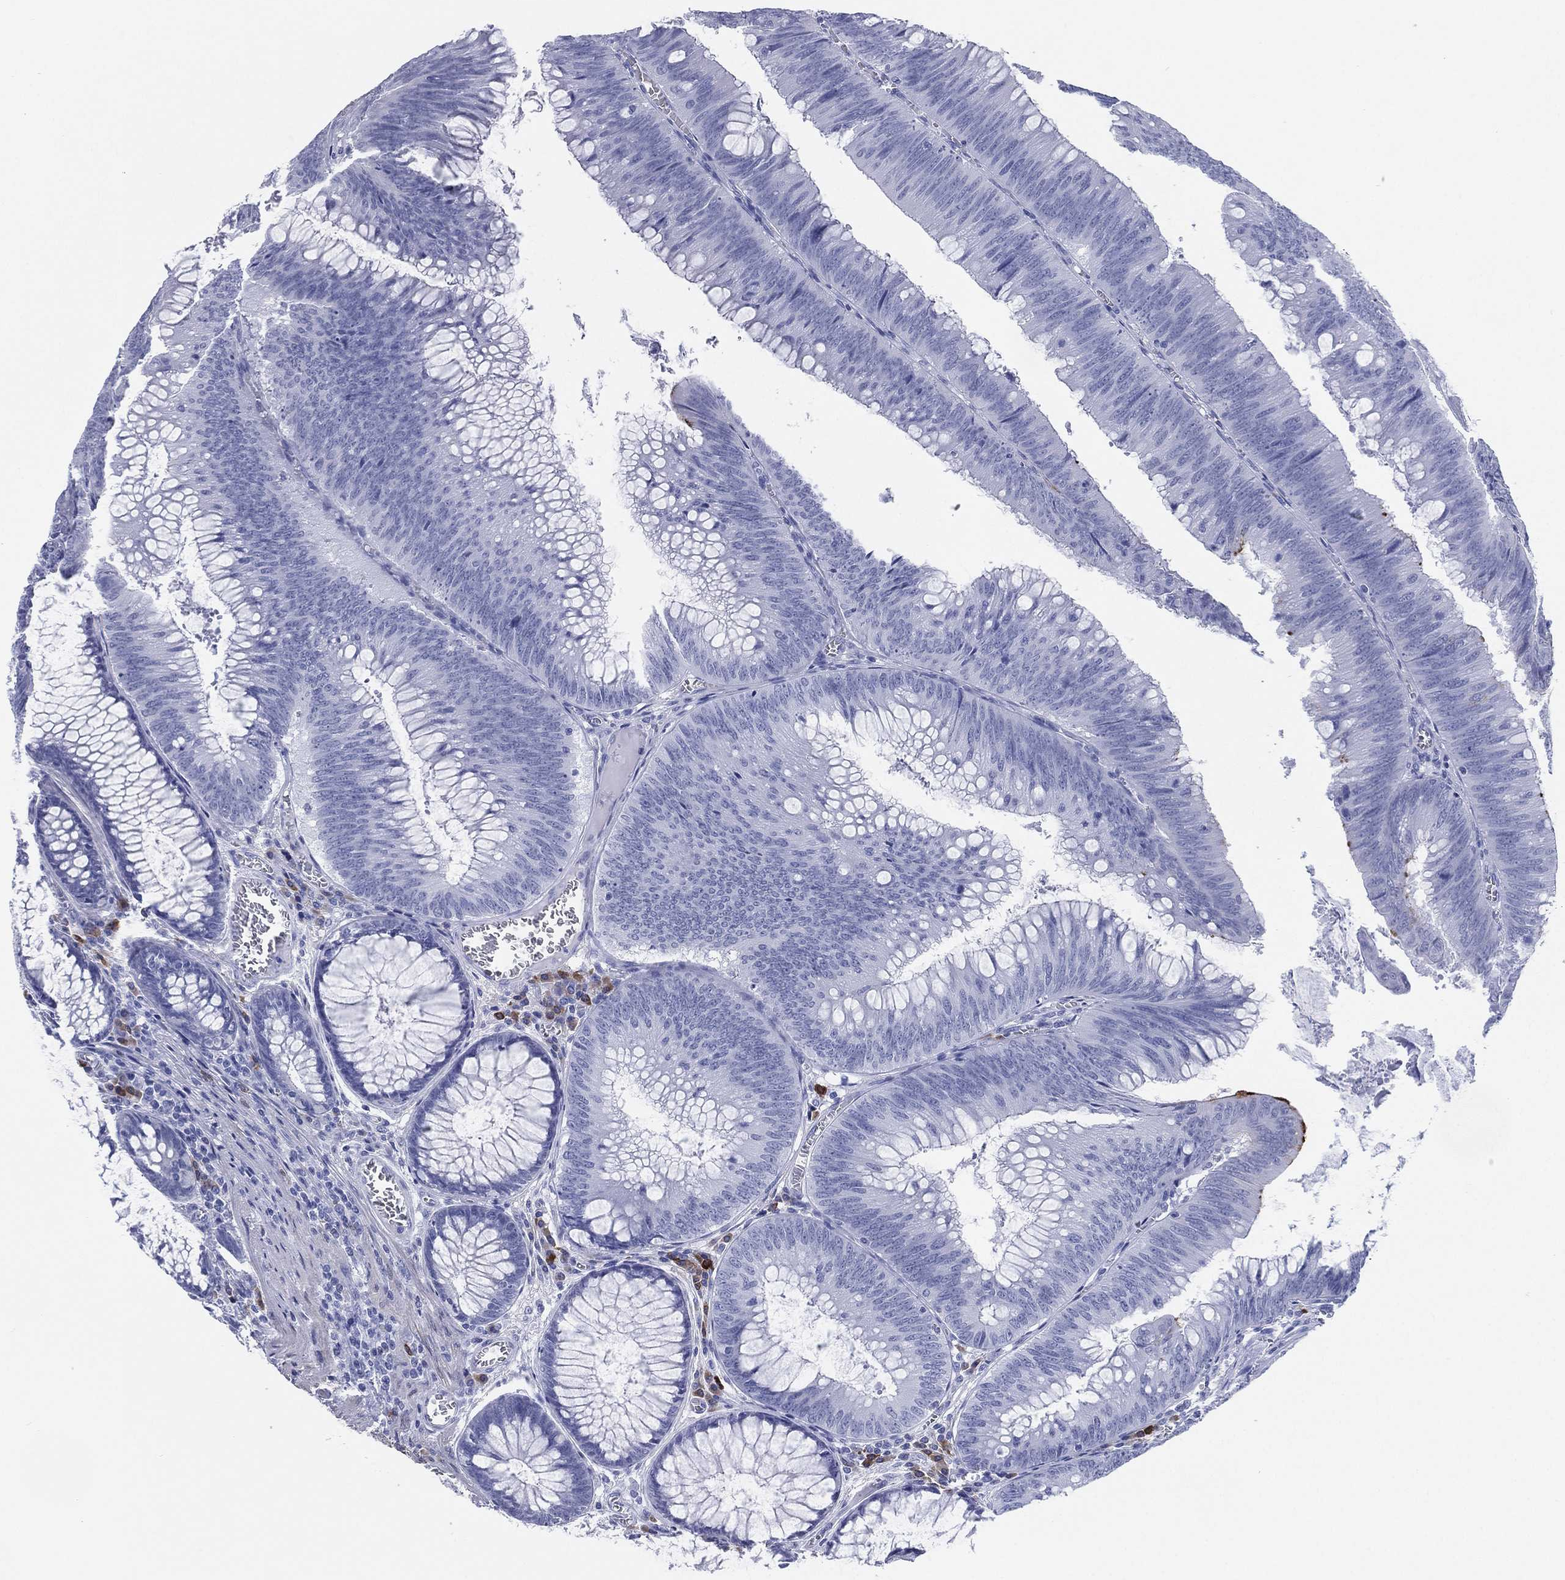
{"staining": {"intensity": "strong", "quantity": "<25%", "location": "cytoplasmic/membranous"}, "tissue": "colorectal cancer", "cell_type": "Tumor cells", "image_type": "cancer", "snomed": [{"axis": "morphology", "description": "Adenocarcinoma, NOS"}, {"axis": "topography", "description": "Rectum"}], "caption": "Immunohistochemistry (IHC) (DAB) staining of adenocarcinoma (colorectal) displays strong cytoplasmic/membranous protein positivity in about <25% of tumor cells. The staining was performed using DAB (3,3'-diaminobenzidine), with brown indicating positive protein expression. Nuclei are stained blue with hematoxylin.", "gene": "CD79A", "patient": {"sex": "female", "age": 72}}